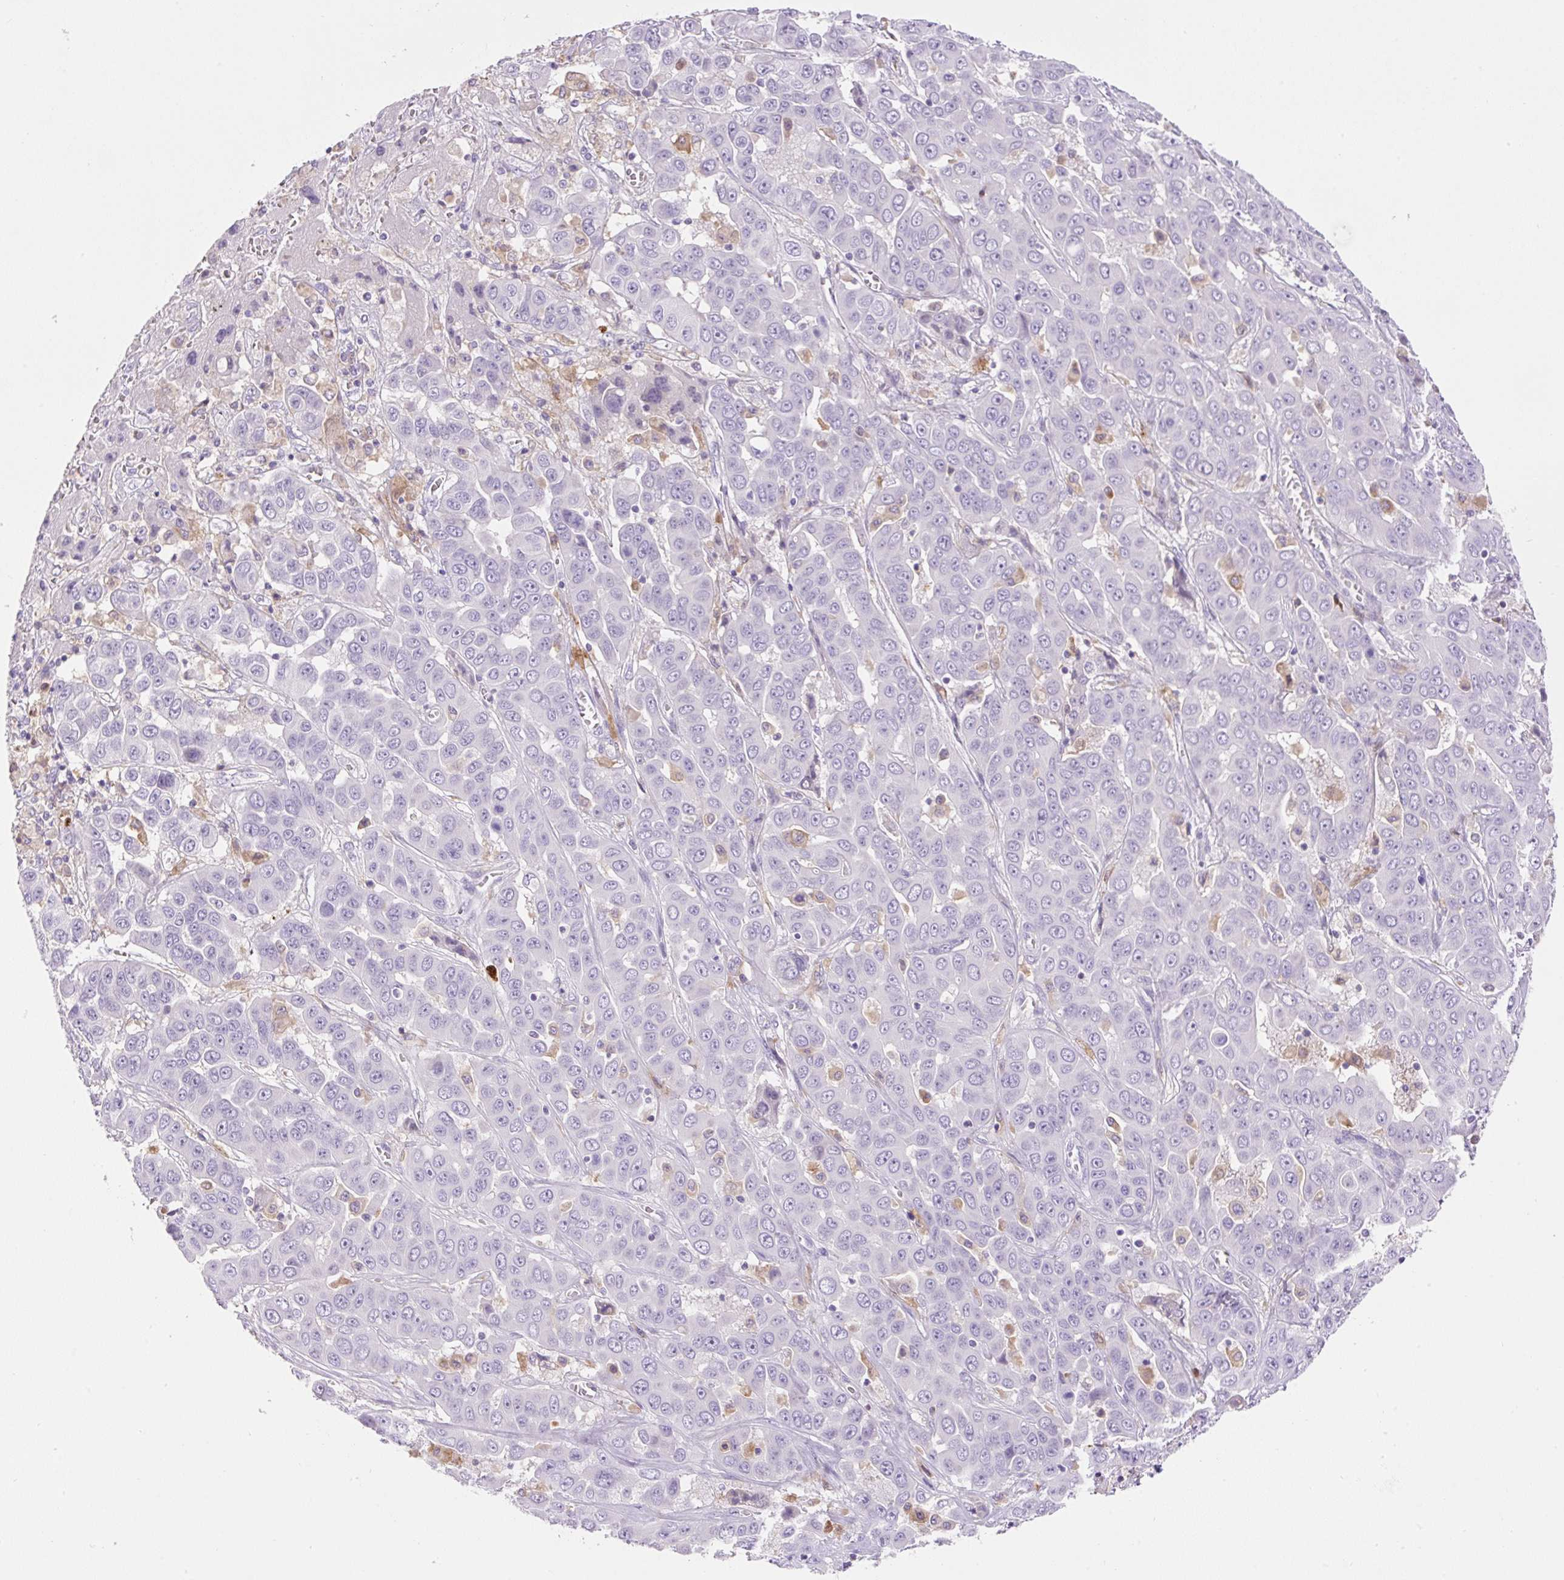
{"staining": {"intensity": "negative", "quantity": "none", "location": "none"}, "tissue": "liver cancer", "cell_type": "Tumor cells", "image_type": "cancer", "snomed": [{"axis": "morphology", "description": "Cholangiocarcinoma"}, {"axis": "topography", "description": "Liver"}], "caption": "Human liver cancer (cholangiocarcinoma) stained for a protein using immunohistochemistry (IHC) shows no staining in tumor cells.", "gene": "TDRD15", "patient": {"sex": "female", "age": 52}}